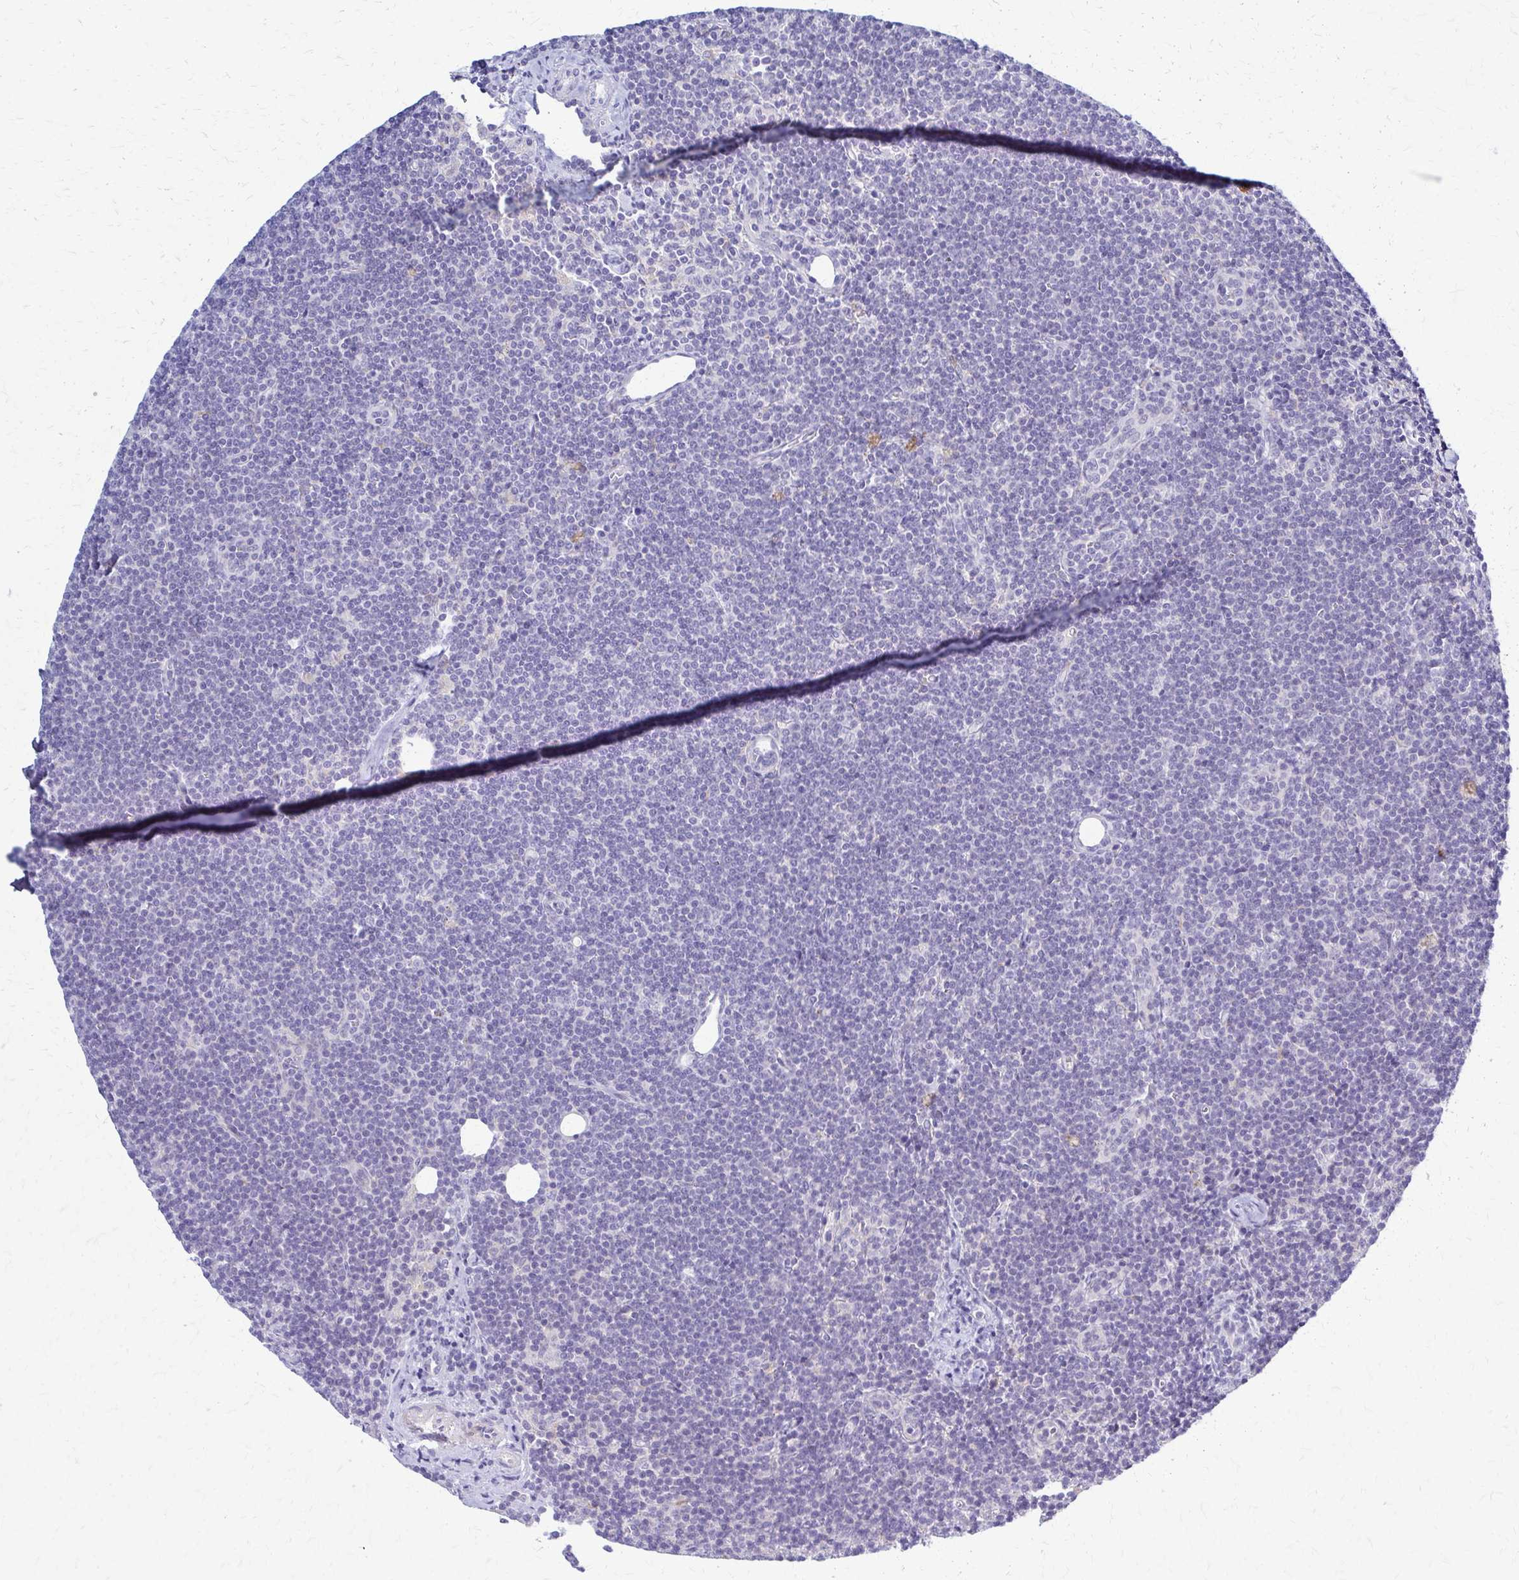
{"staining": {"intensity": "negative", "quantity": "none", "location": "none"}, "tissue": "lymphoma", "cell_type": "Tumor cells", "image_type": "cancer", "snomed": [{"axis": "morphology", "description": "Malignant lymphoma, non-Hodgkin's type, Low grade"}, {"axis": "topography", "description": "Lymph node"}], "caption": "Tumor cells are negative for protein expression in human low-grade malignant lymphoma, non-Hodgkin's type.", "gene": "RHOBTB2", "patient": {"sex": "female", "age": 73}}